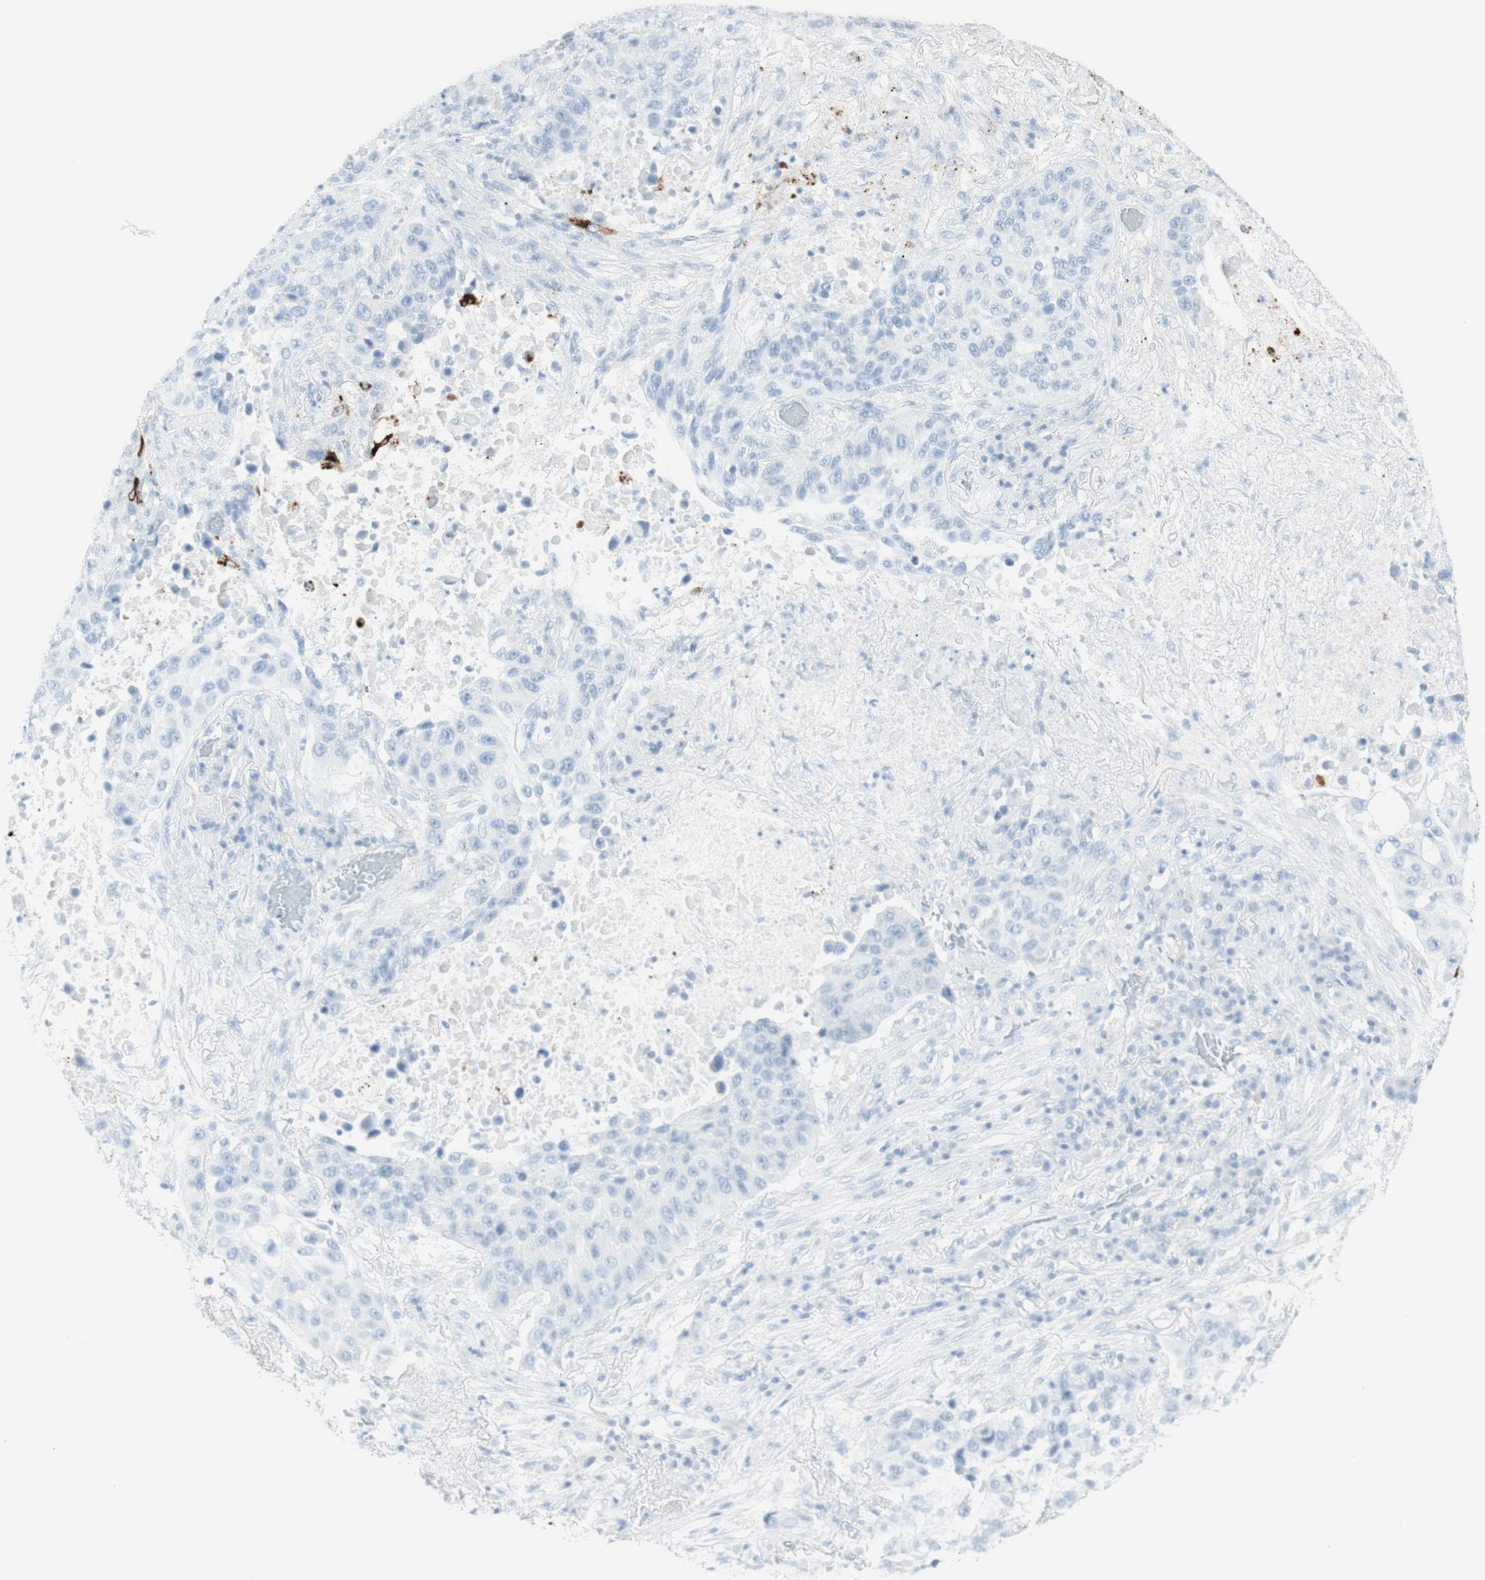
{"staining": {"intensity": "negative", "quantity": "none", "location": "none"}, "tissue": "lung cancer", "cell_type": "Tumor cells", "image_type": "cancer", "snomed": [{"axis": "morphology", "description": "Squamous cell carcinoma, NOS"}, {"axis": "topography", "description": "Lung"}], "caption": "Squamous cell carcinoma (lung) was stained to show a protein in brown. There is no significant staining in tumor cells.", "gene": "NAPSA", "patient": {"sex": "male", "age": 57}}